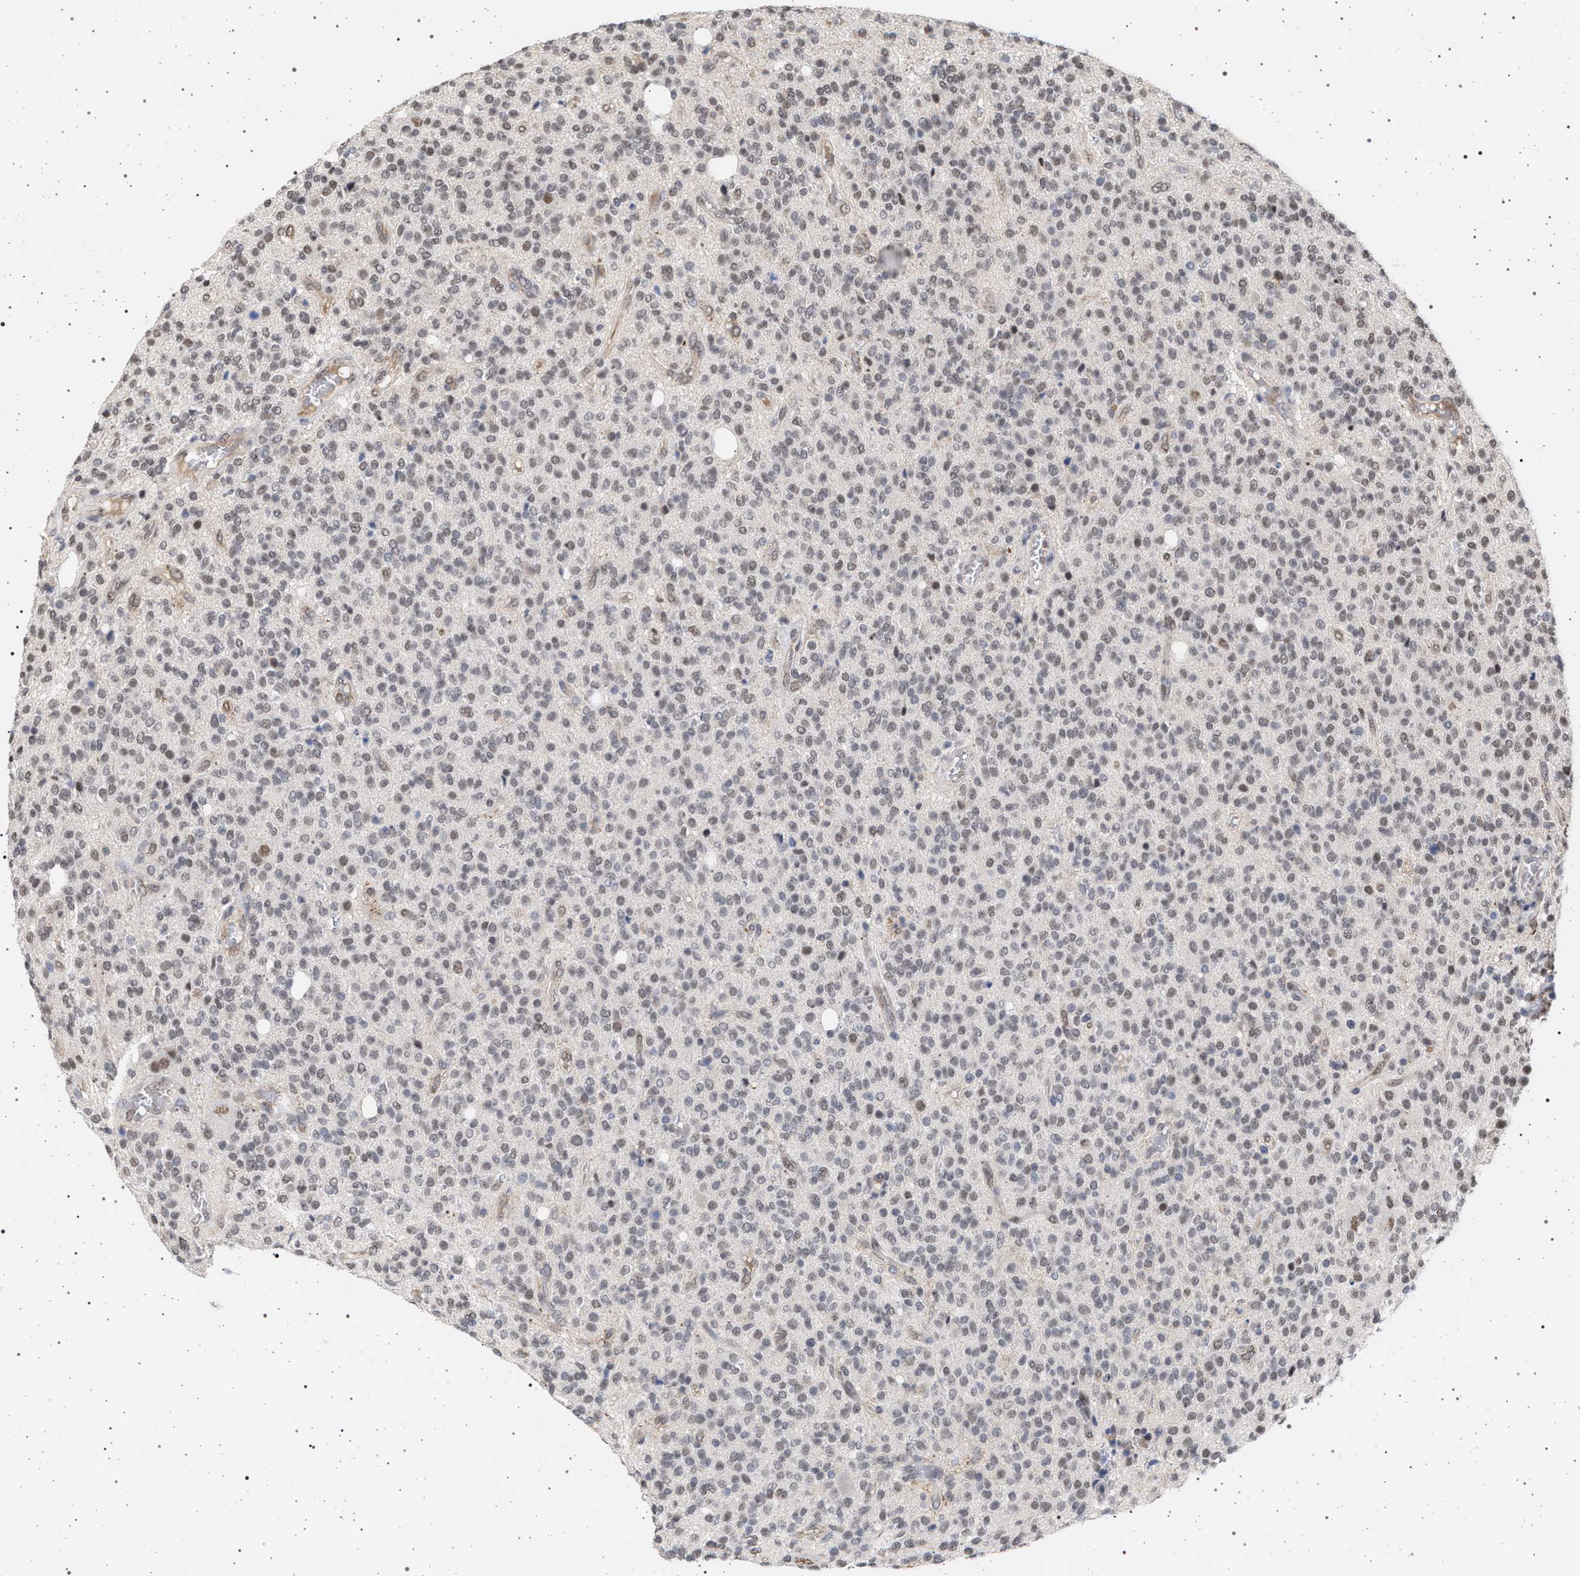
{"staining": {"intensity": "weak", "quantity": "25%-75%", "location": "nuclear"}, "tissue": "glioma", "cell_type": "Tumor cells", "image_type": "cancer", "snomed": [{"axis": "morphology", "description": "Glioma, malignant, High grade"}, {"axis": "topography", "description": "Brain"}], "caption": "There is low levels of weak nuclear staining in tumor cells of glioma, as demonstrated by immunohistochemical staining (brown color).", "gene": "PHF12", "patient": {"sex": "male", "age": 34}}